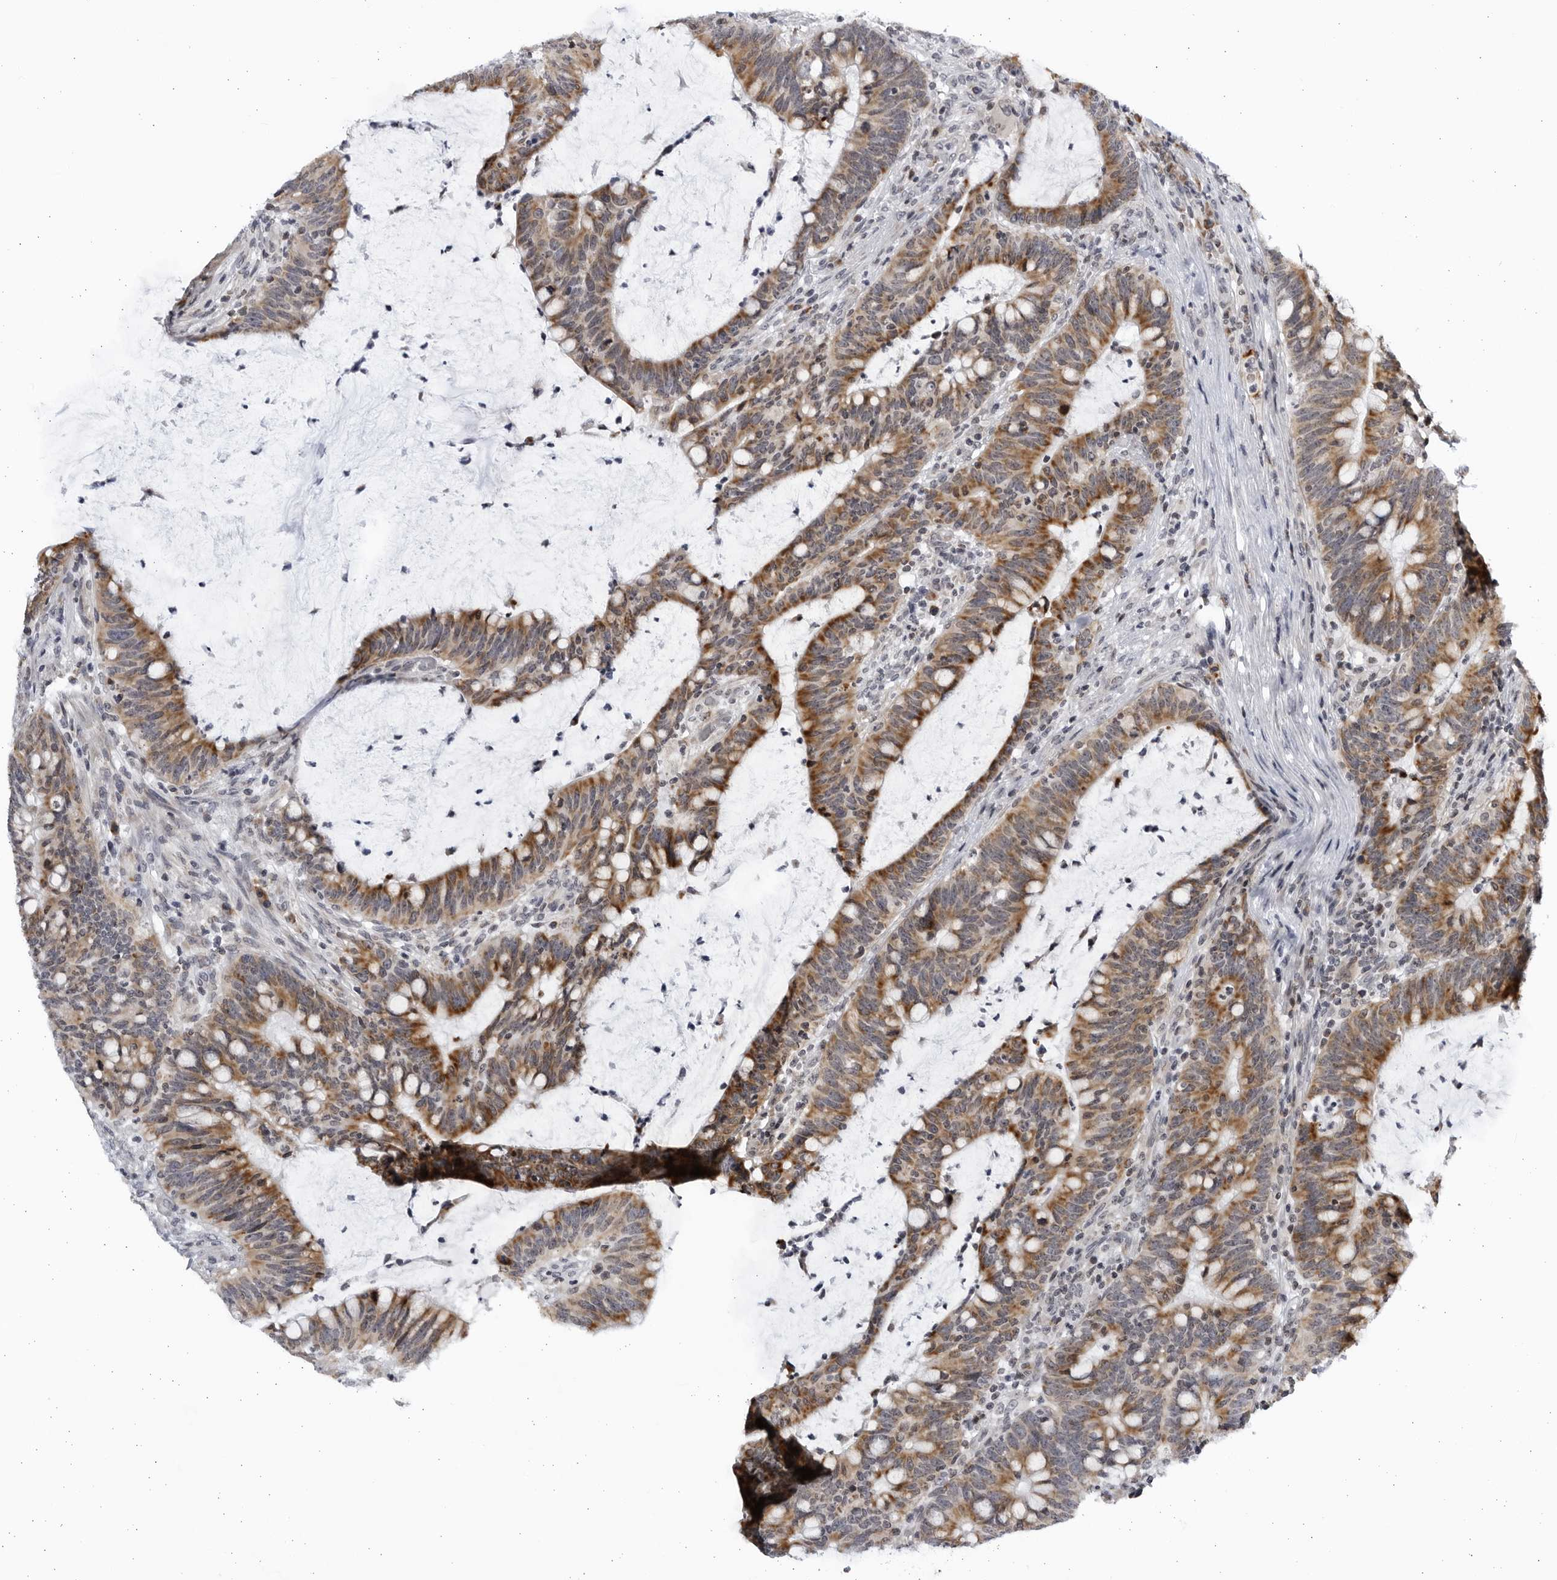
{"staining": {"intensity": "moderate", "quantity": ">75%", "location": "cytoplasmic/membranous"}, "tissue": "colorectal cancer", "cell_type": "Tumor cells", "image_type": "cancer", "snomed": [{"axis": "morphology", "description": "Adenocarcinoma, NOS"}, {"axis": "topography", "description": "Colon"}], "caption": "The histopathology image exhibits staining of colorectal cancer (adenocarcinoma), revealing moderate cytoplasmic/membranous protein positivity (brown color) within tumor cells.", "gene": "SLC25A22", "patient": {"sex": "female", "age": 66}}